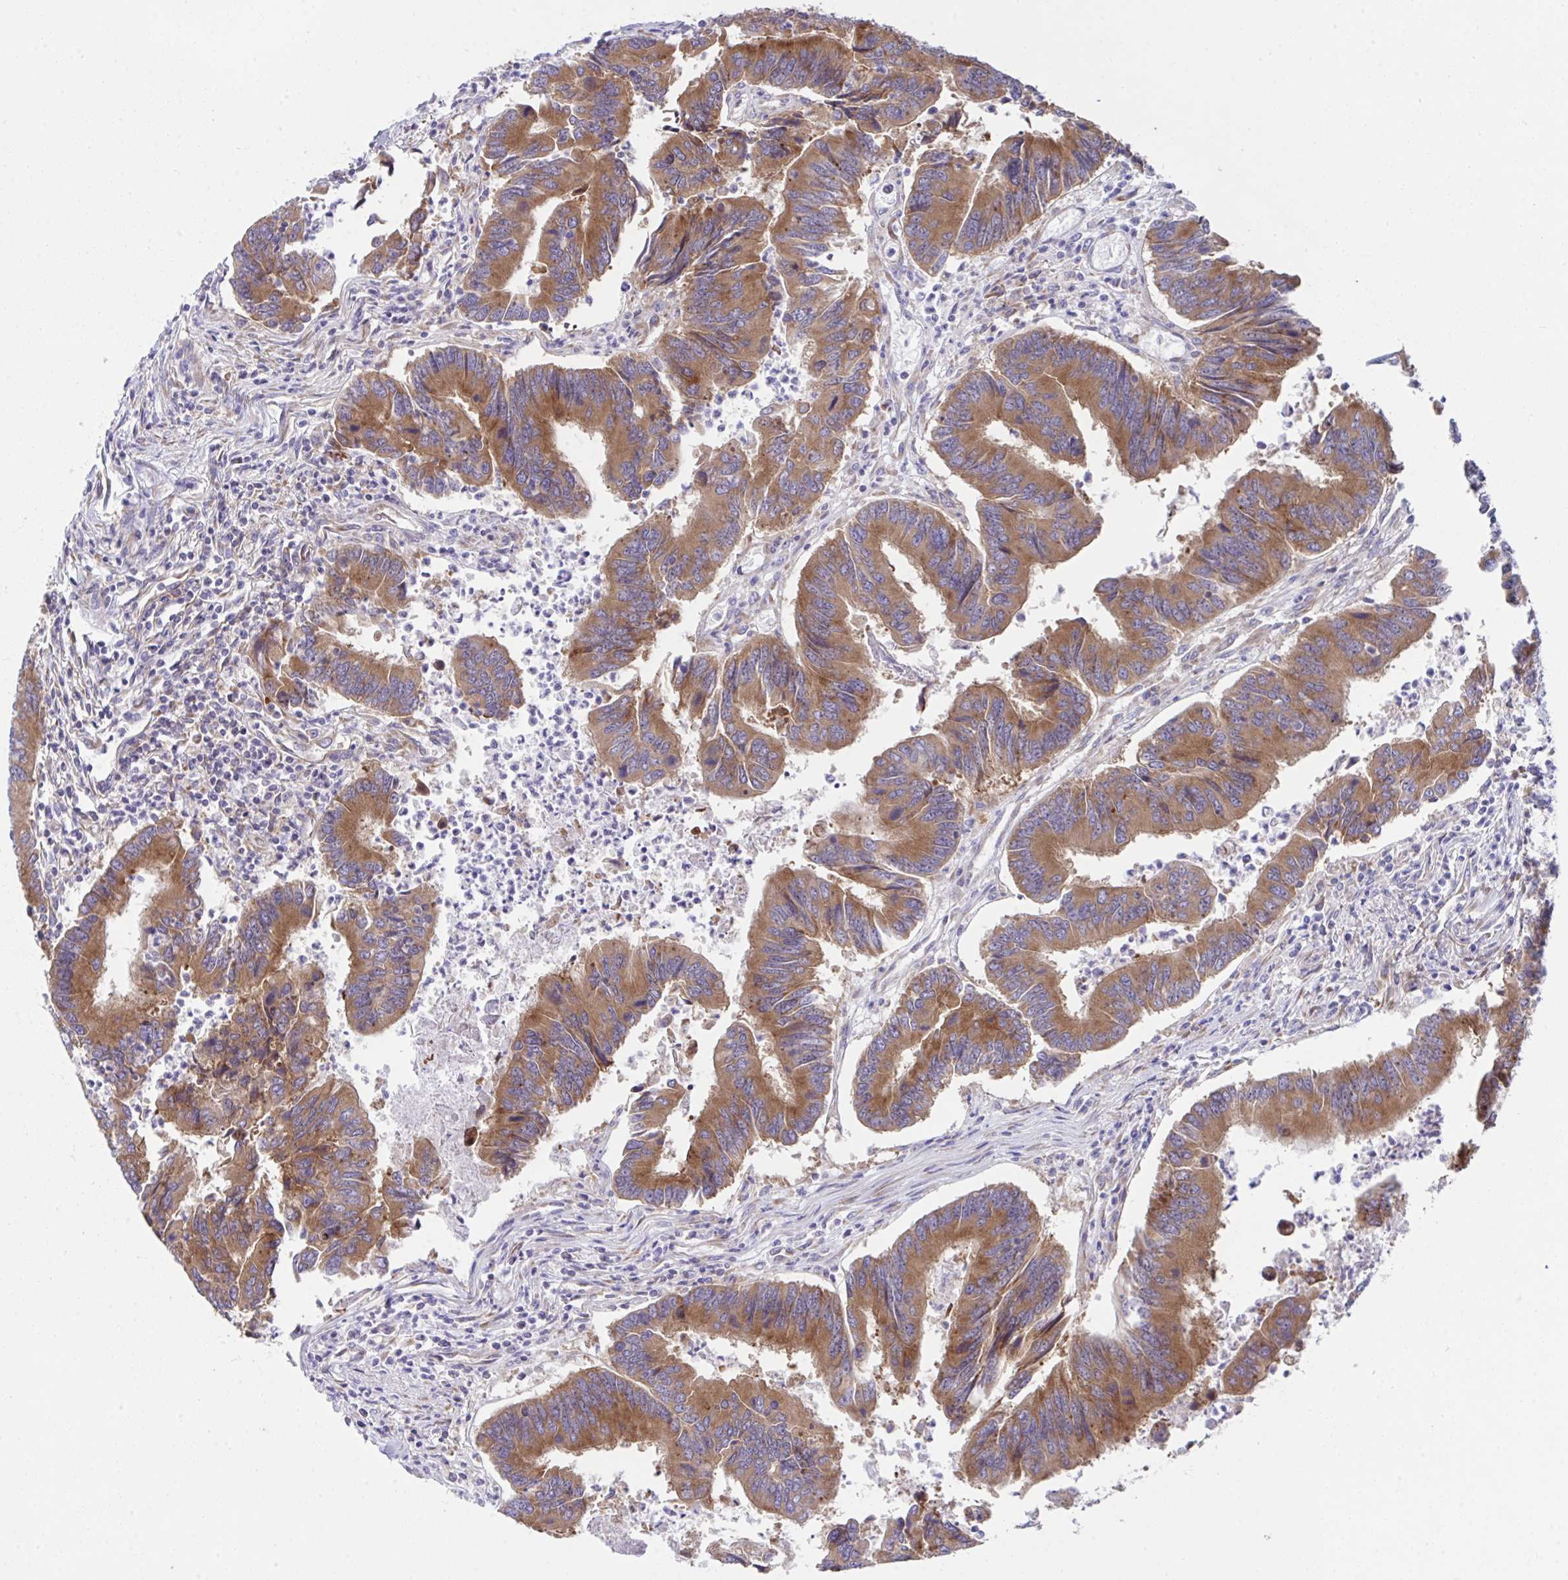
{"staining": {"intensity": "strong", "quantity": ">75%", "location": "cytoplasmic/membranous"}, "tissue": "colorectal cancer", "cell_type": "Tumor cells", "image_type": "cancer", "snomed": [{"axis": "morphology", "description": "Adenocarcinoma, NOS"}, {"axis": "topography", "description": "Colon"}], "caption": "Colorectal cancer (adenocarcinoma) was stained to show a protein in brown. There is high levels of strong cytoplasmic/membranous expression in about >75% of tumor cells.", "gene": "FAU", "patient": {"sex": "female", "age": 67}}